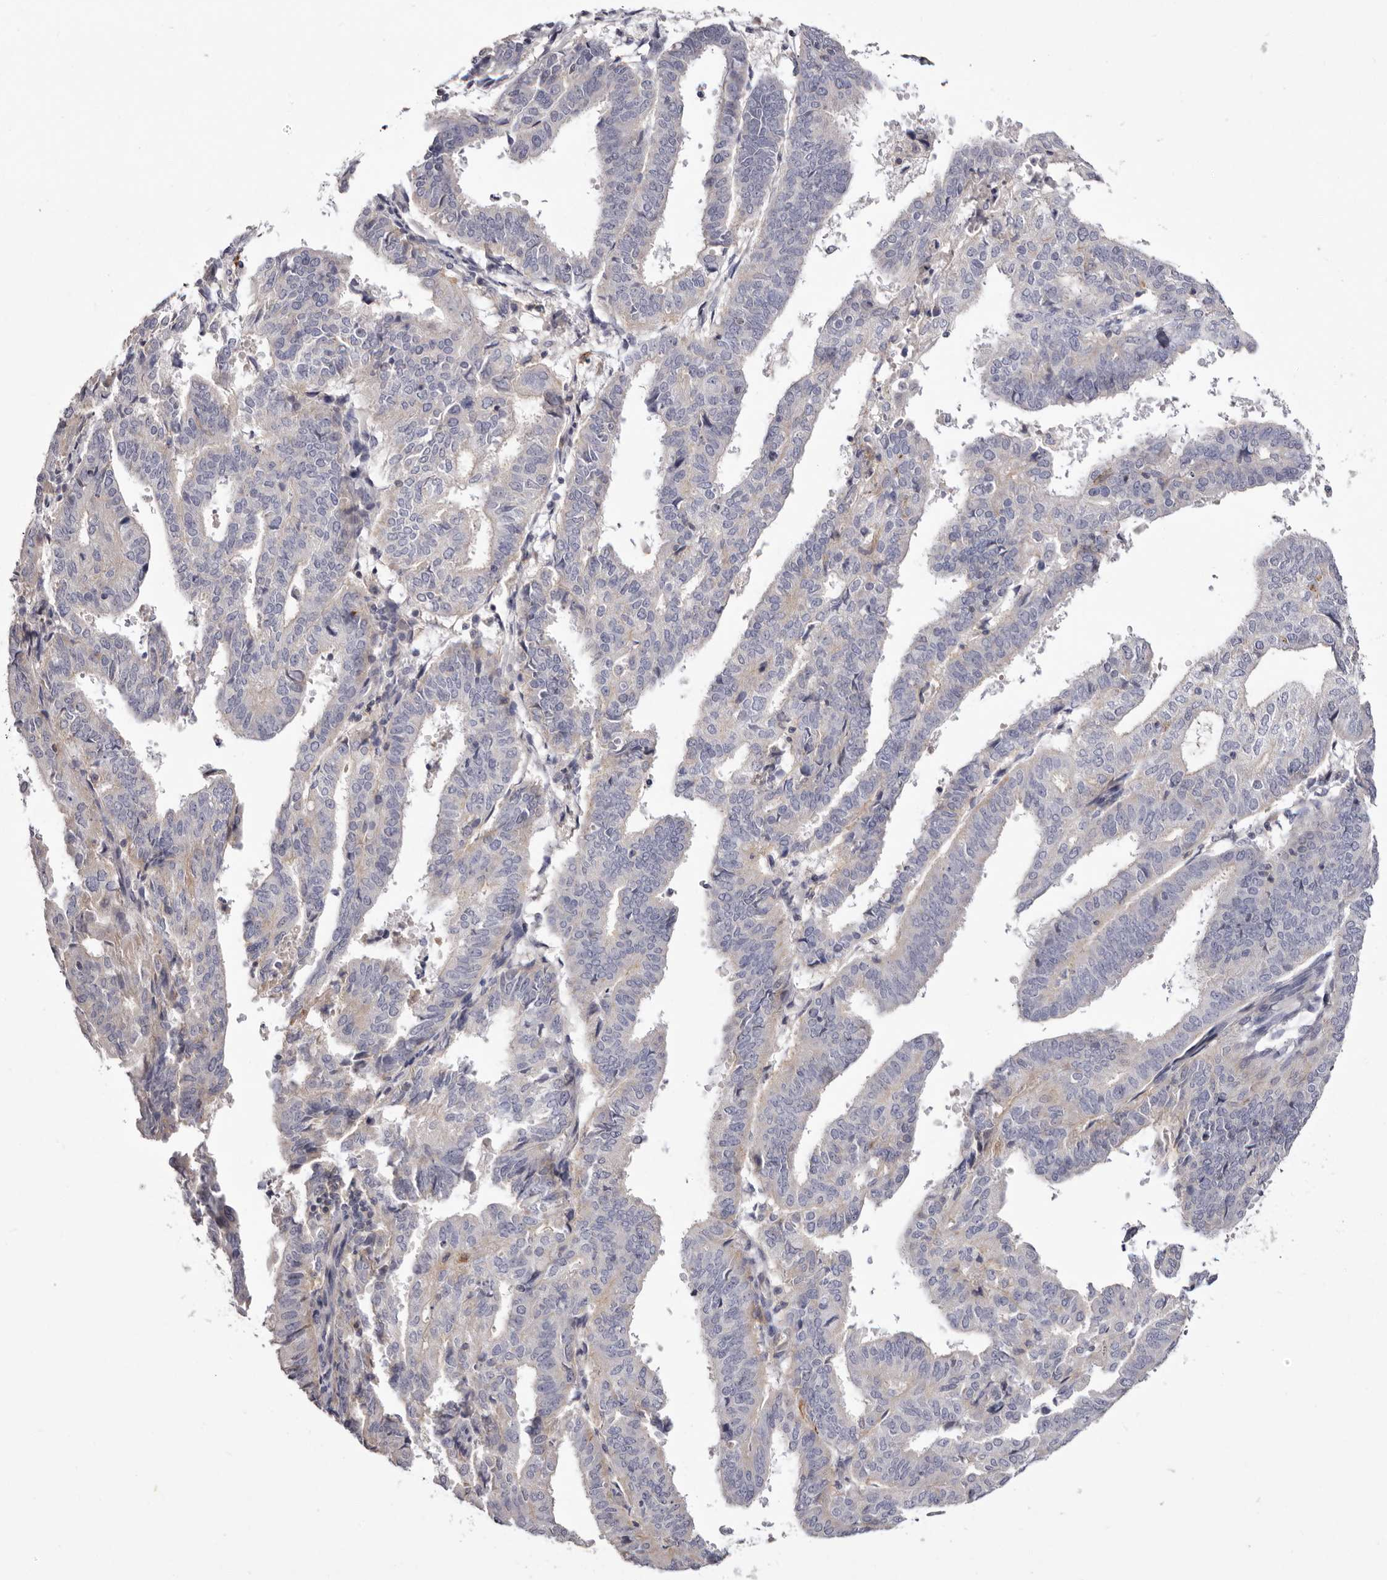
{"staining": {"intensity": "negative", "quantity": "none", "location": "none"}, "tissue": "endometrial cancer", "cell_type": "Tumor cells", "image_type": "cancer", "snomed": [{"axis": "morphology", "description": "Adenocarcinoma, NOS"}, {"axis": "topography", "description": "Uterus"}], "caption": "Endometrial cancer (adenocarcinoma) was stained to show a protein in brown. There is no significant expression in tumor cells. (Stains: DAB (3,3'-diaminobenzidine) immunohistochemistry (IHC) with hematoxylin counter stain, Microscopy: brightfield microscopy at high magnification).", "gene": "S1PR5", "patient": {"sex": "female", "age": 77}}